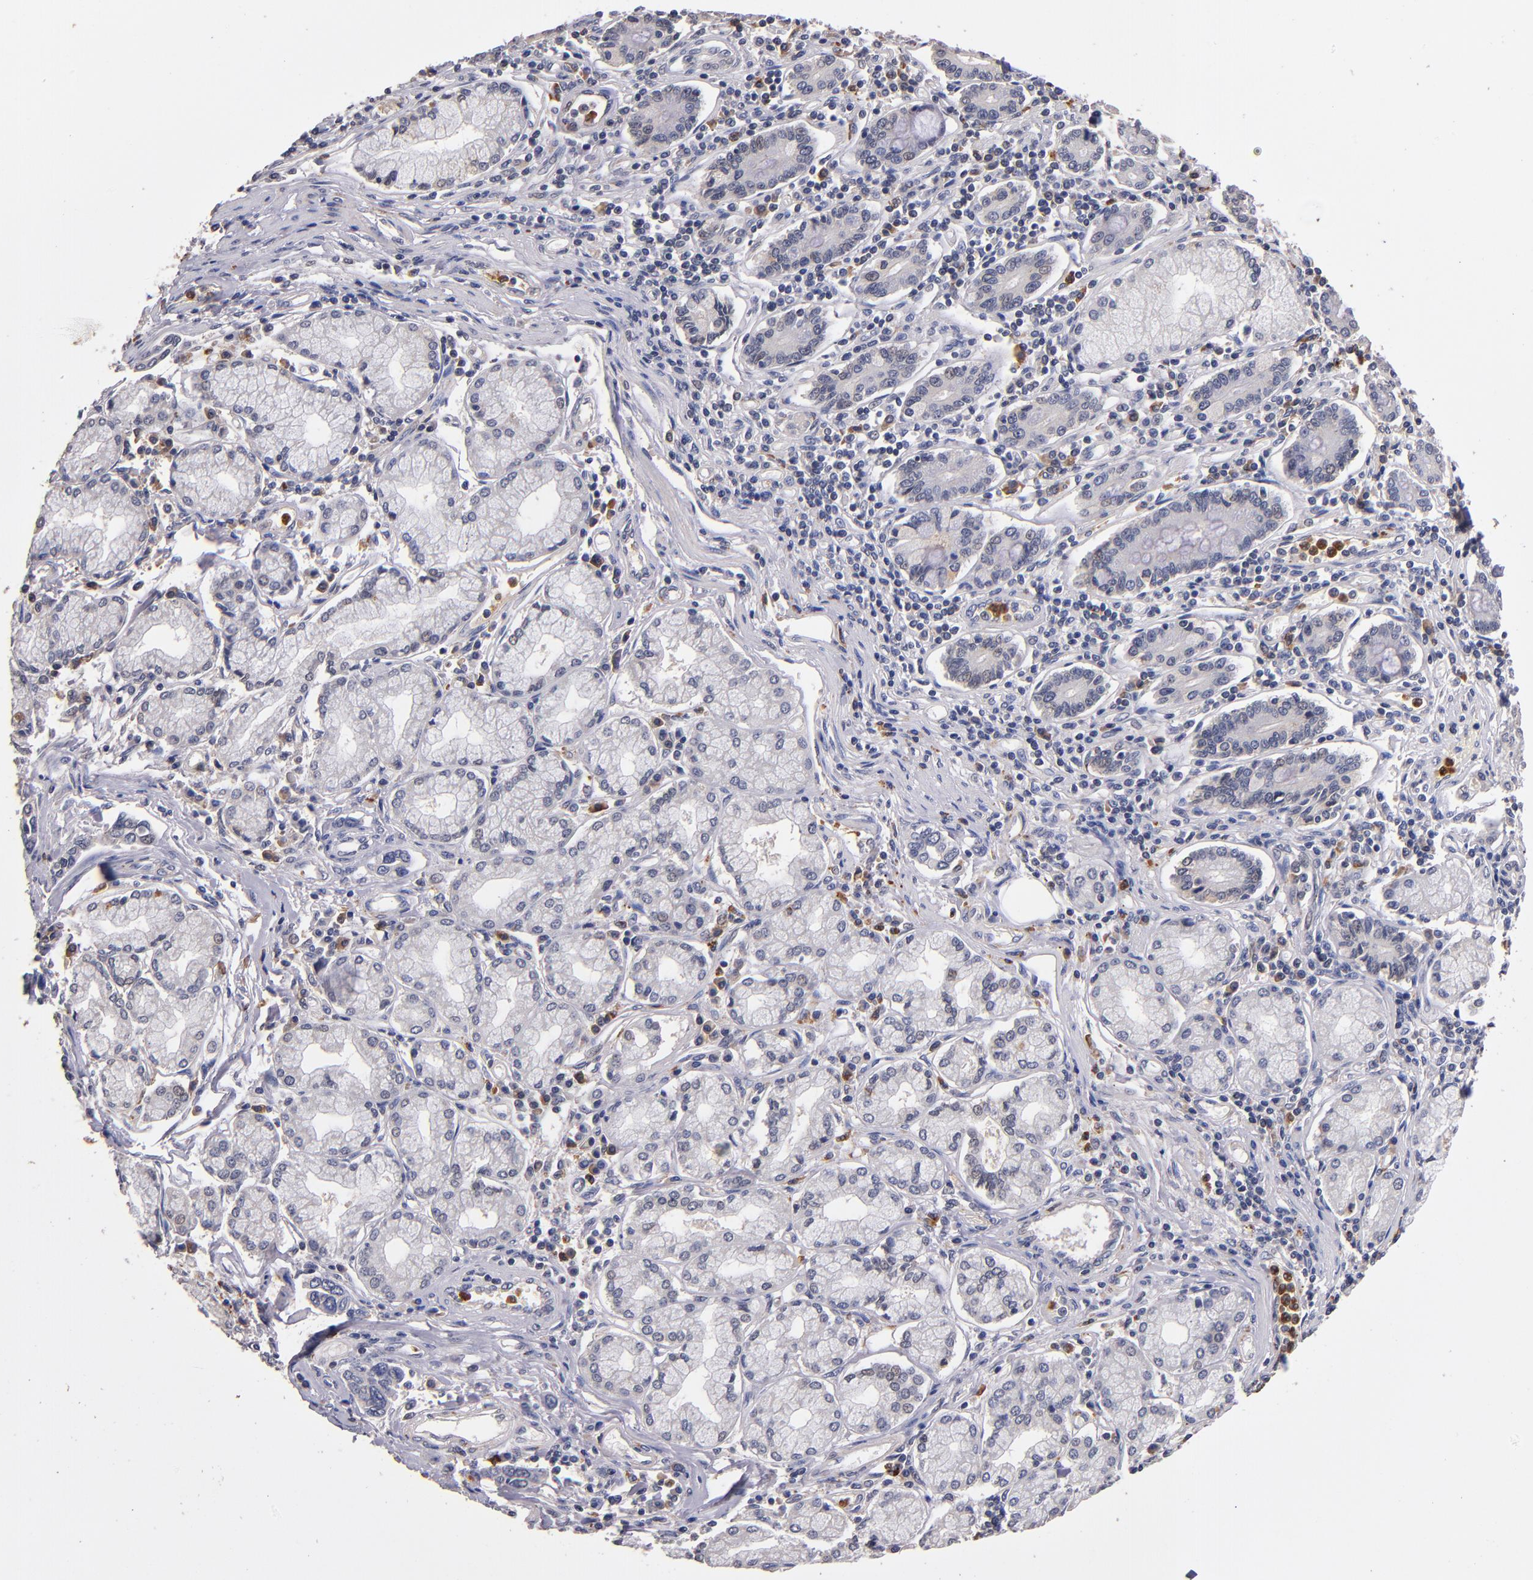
{"staining": {"intensity": "negative", "quantity": "none", "location": "none"}, "tissue": "pancreatic cancer", "cell_type": "Tumor cells", "image_type": "cancer", "snomed": [{"axis": "morphology", "description": "Adenocarcinoma, NOS"}, {"axis": "topography", "description": "Pancreas"}], "caption": "Human pancreatic adenocarcinoma stained for a protein using IHC shows no expression in tumor cells.", "gene": "TTLL12", "patient": {"sex": "female", "age": 57}}